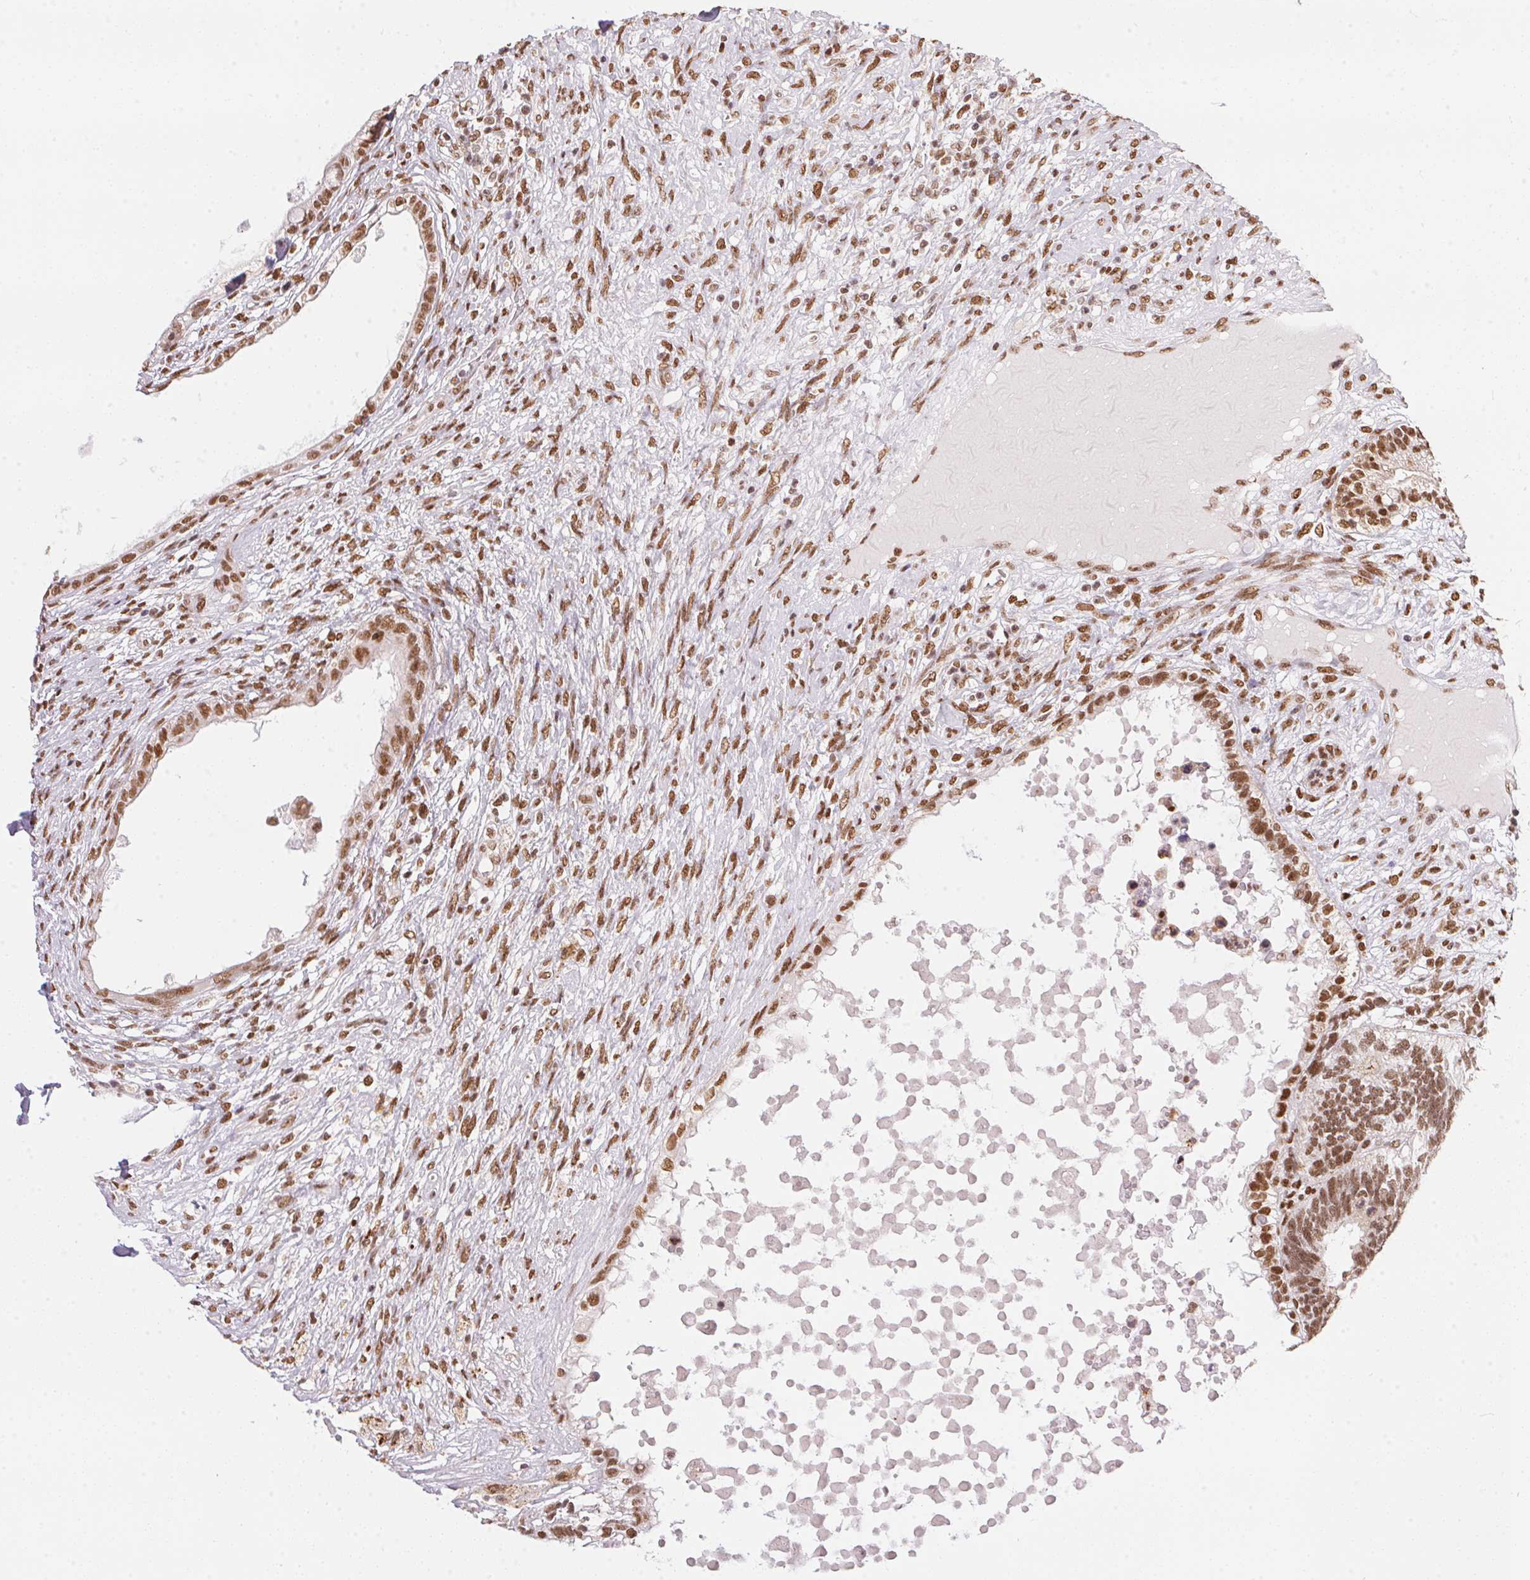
{"staining": {"intensity": "moderate", "quantity": ">75%", "location": "nuclear"}, "tissue": "testis cancer", "cell_type": "Tumor cells", "image_type": "cancer", "snomed": [{"axis": "morphology", "description": "Seminoma, NOS"}, {"axis": "morphology", "description": "Carcinoma, Embryonal, NOS"}, {"axis": "topography", "description": "Testis"}], "caption": "Moderate nuclear protein positivity is appreciated in about >75% of tumor cells in testis cancer (embryonal carcinoma).", "gene": "NFE2L1", "patient": {"sex": "male", "age": 41}}